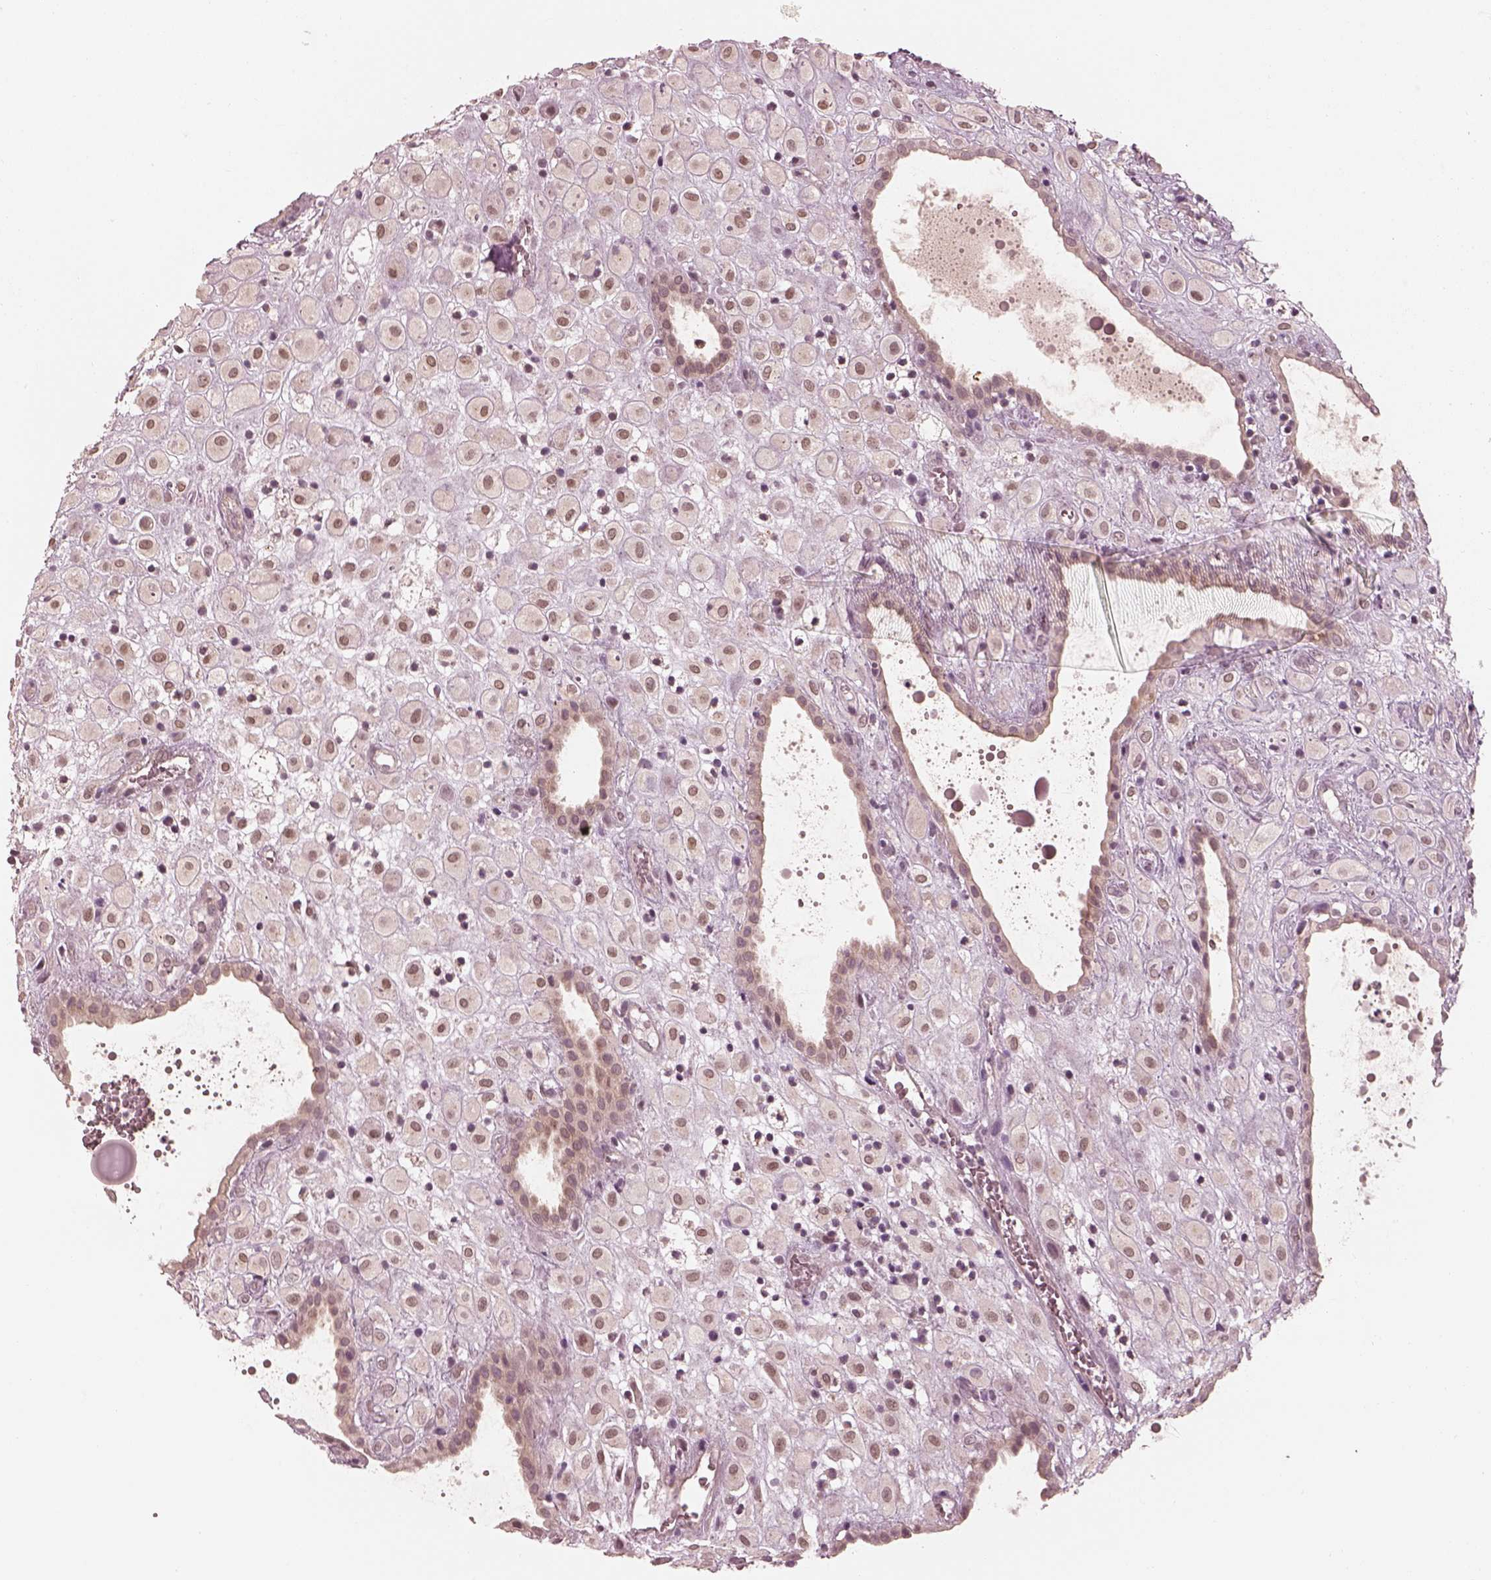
{"staining": {"intensity": "weak", "quantity": "<25%", "location": "nuclear"}, "tissue": "placenta", "cell_type": "Decidual cells", "image_type": "normal", "snomed": [{"axis": "morphology", "description": "Normal tissue, NOS"}, {"axis": "topography", "description": "Placenta"}], "caption": "Immunohistochemical staining of unremarkable placenta reveals no significant expression in decidual cells.", "gene": "IQCB1", "patient": {"sex": "female", "age": 24}}